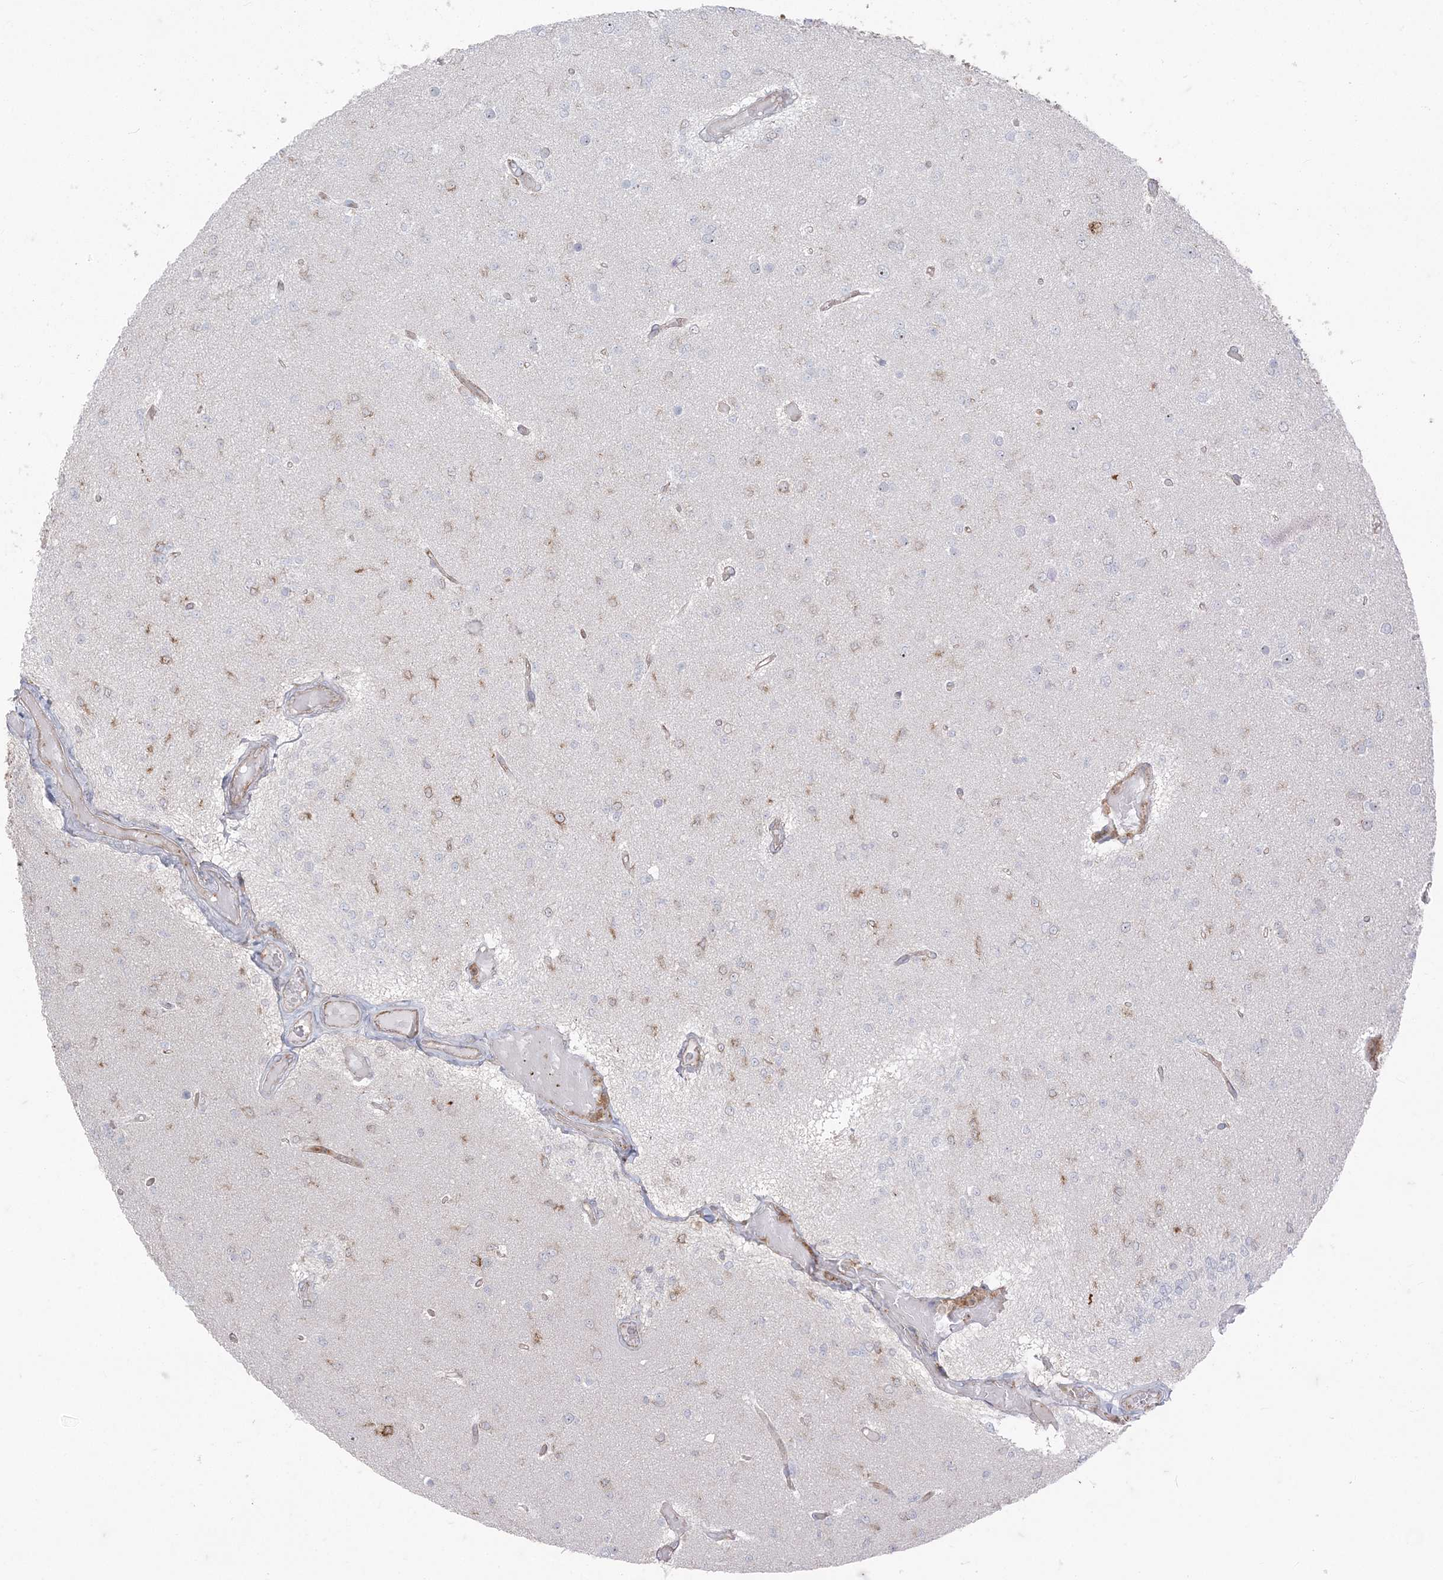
{"staining": {"intensity": "negative", "quantity": "none", "location": "none"}, "tissue": "glioma", "cell_type": "Tumor cells", "image_type": "cancer", "snomed": [{"axis": "morphology", "description": "Glioma, malignant, Low grade"}, {"axis": "topography", "description": "Brain"}], "caption": "High magnification brightfield microscopy of malignant glioma (low-grade) stained with DAB (3,3'-diaminobenzidine) (brown) and counterstained with hematoxylin (blue): tumor cells show no significant expression. (DAB IHC, high magnification).", "gene": "DERL3", "patient": {"sex": "female", "age": 22}}